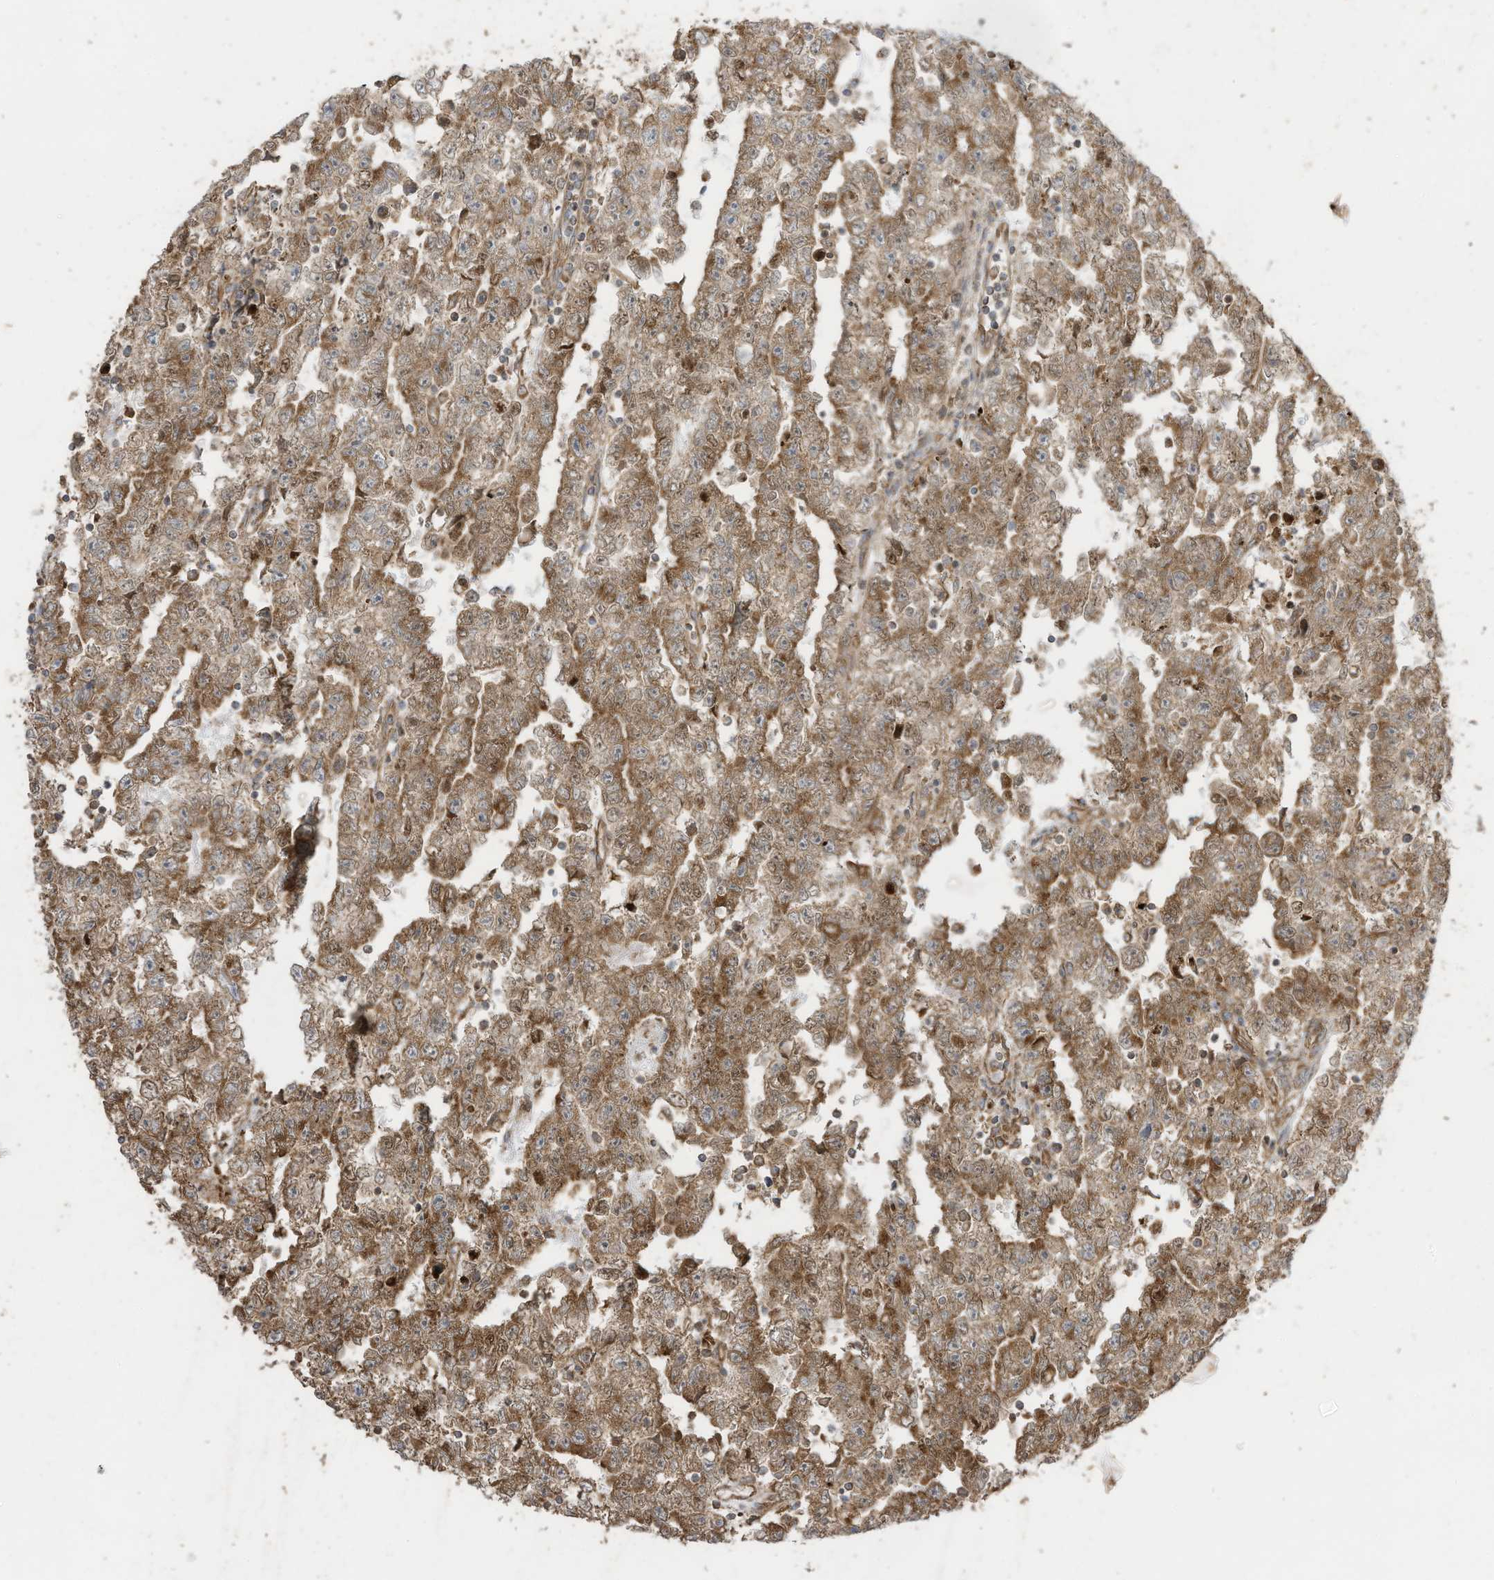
{"staining": {"intensity": "moderate", "quantity": ">75%", "location": "cytoplasmic/membranous"}, "tissue": "testis cancer", "cell_type": "Tumor cells", "image_type": "cancer", "snomed": [{"axis": "morphology", "description": "Carcinoma, Embryonal, NOS"}, {"axis": "topography", "description": "Testis"}], "caption": "This image reveals immunohistochemistry (IHC) staining of testis embryonal carcinoma, with medium moderate cytoplasmic/membranous expression in about >75% of tumor cells.", "gene": "CGAS", "patient": {"sex": "male", "age": 25}}